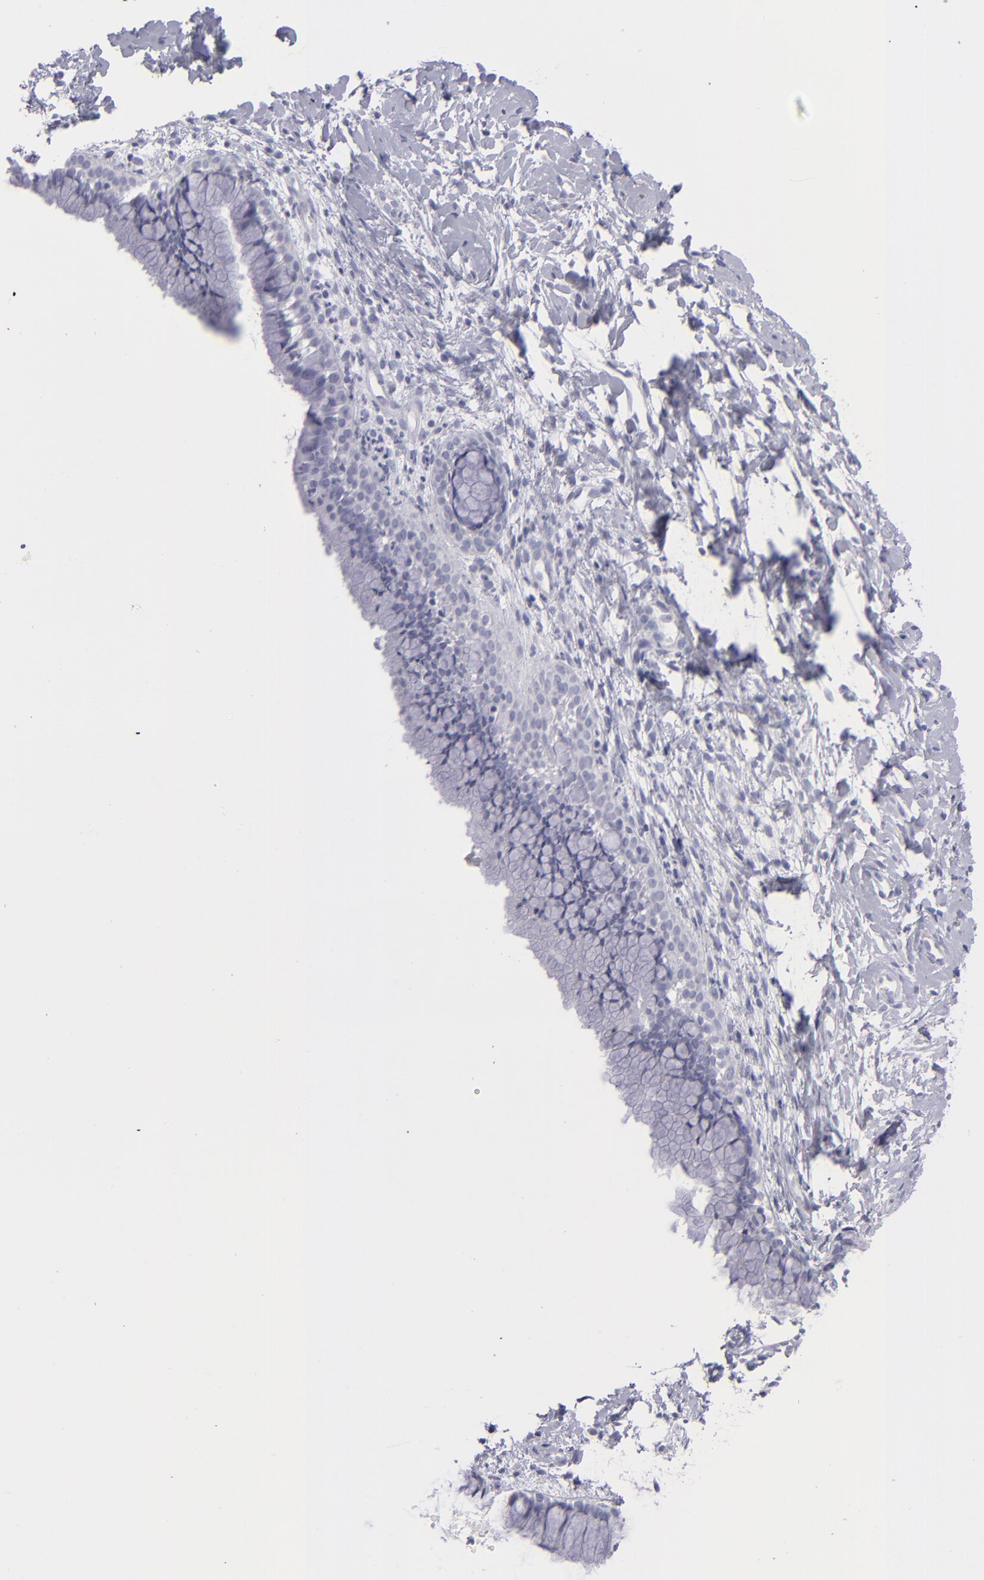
{"staining": {"intensity": "negative", "quantity": "none", "location": "none"}, "tissue": "cervix", "cell_type": "Glandular cells", "image_type": "normal", "snomed": [{"axis": "morphology", "description": "Normal tissue, NOS"}, {"axis": "topography", "description": "Cervix"}], "caption": "This is a micrograph of immunohistochemistry (IHC) staining of unremarkable cervix, which shows no staining in glandular cells.", "gene": "MYH11", "patient": {"sex": "female", "age": 46}}